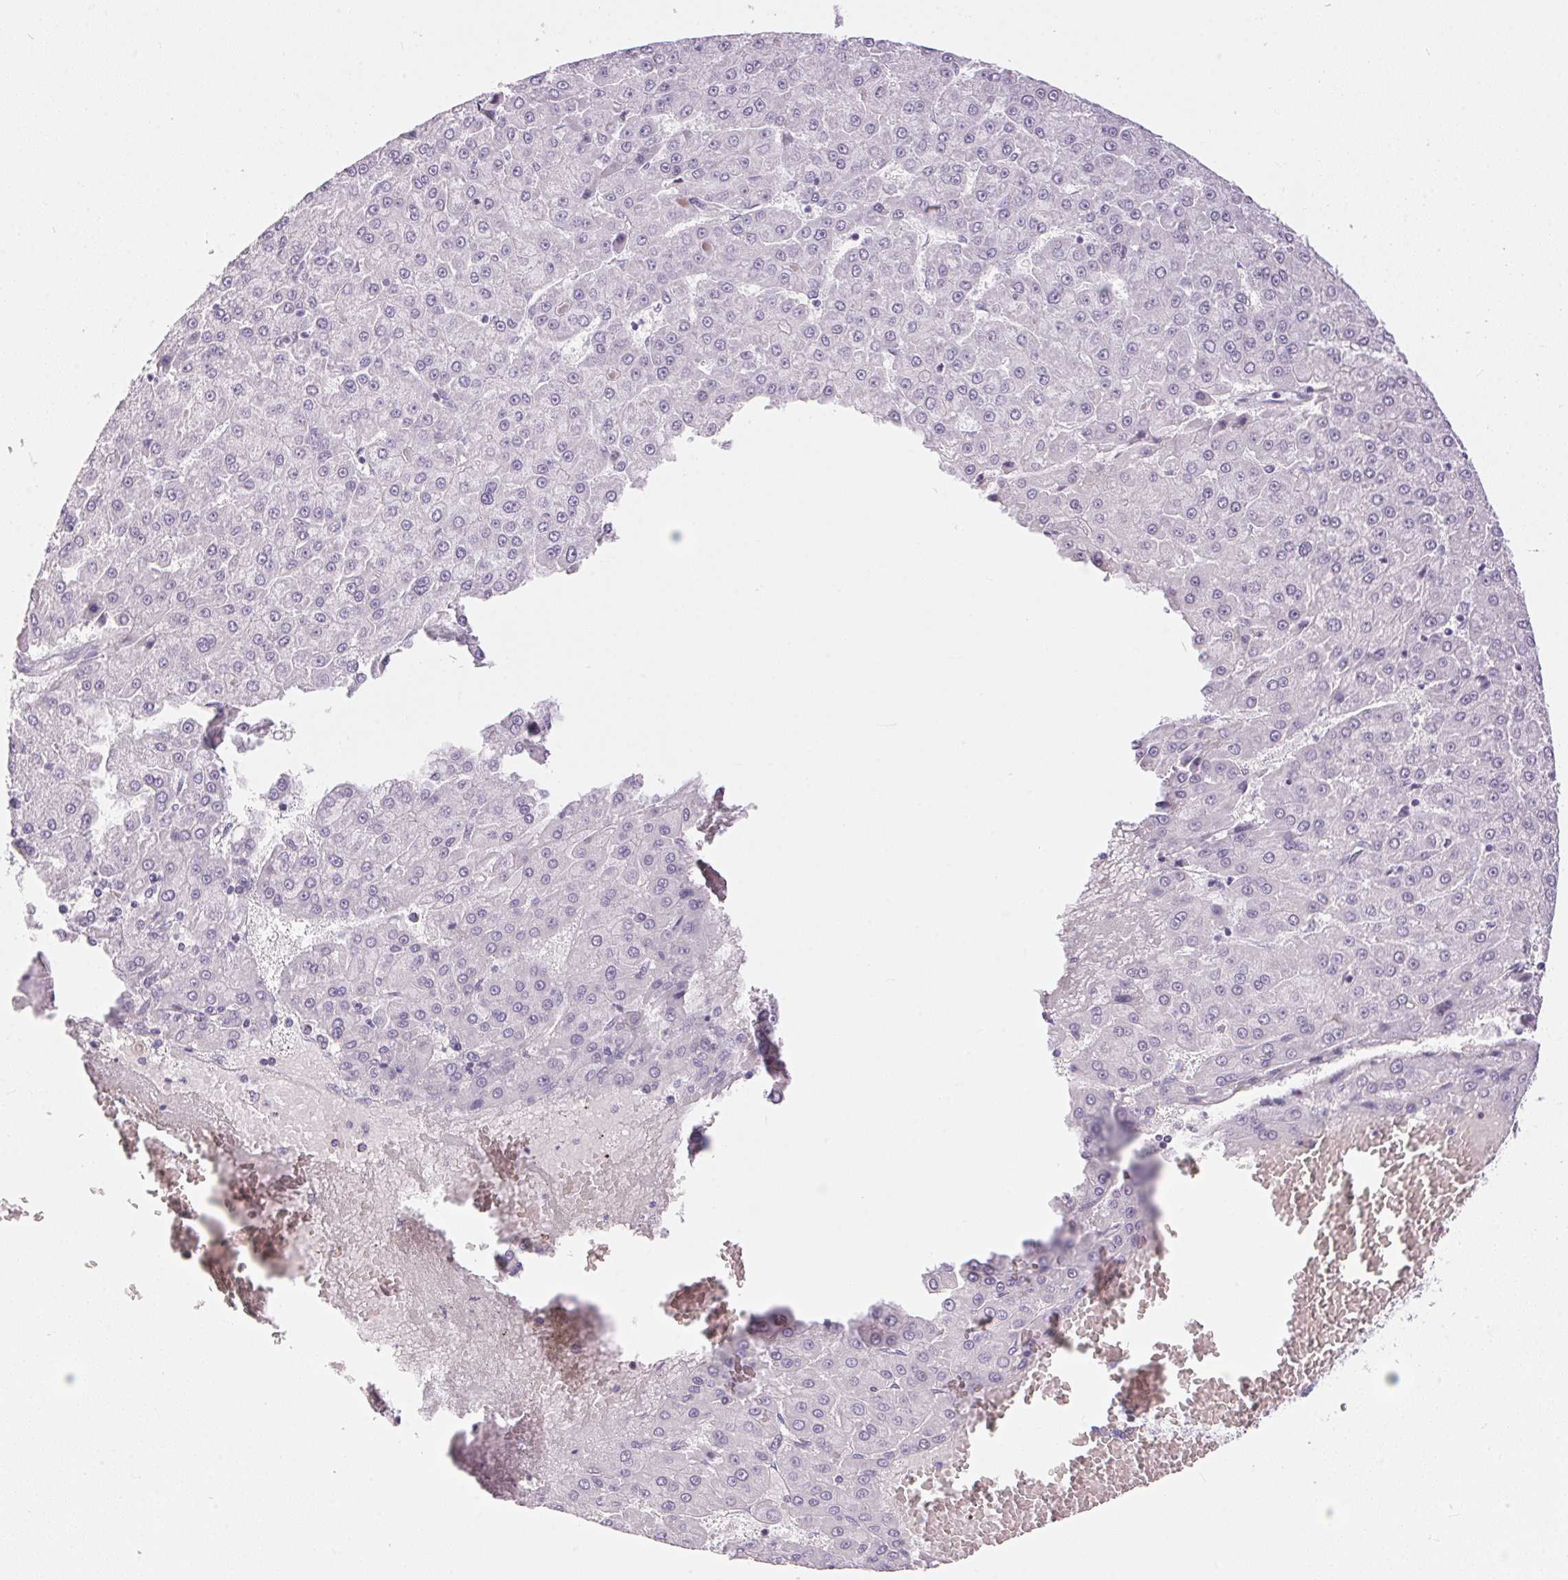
{"staining": {"intensity": "negative", "quantity": "none", "location": "none"}, "tissue": "liver cancer", "cell_type": "Tumor cells", "image_type": "cancer", "snomed": [{"axis": "morphology", "description": "Carcinoma, Hepatocellular, NOS"}, {"axis": "topography", "description": "Liver"}], "caption": "Image shows no protein expression in tumor cells of liver hepatocellular carcinoma tissue. (Brightfield microscopy of DAB immunohistochemistry at high magnification).", "gene": "CADPS", "patient": {"sex": "male", "age": 78}}